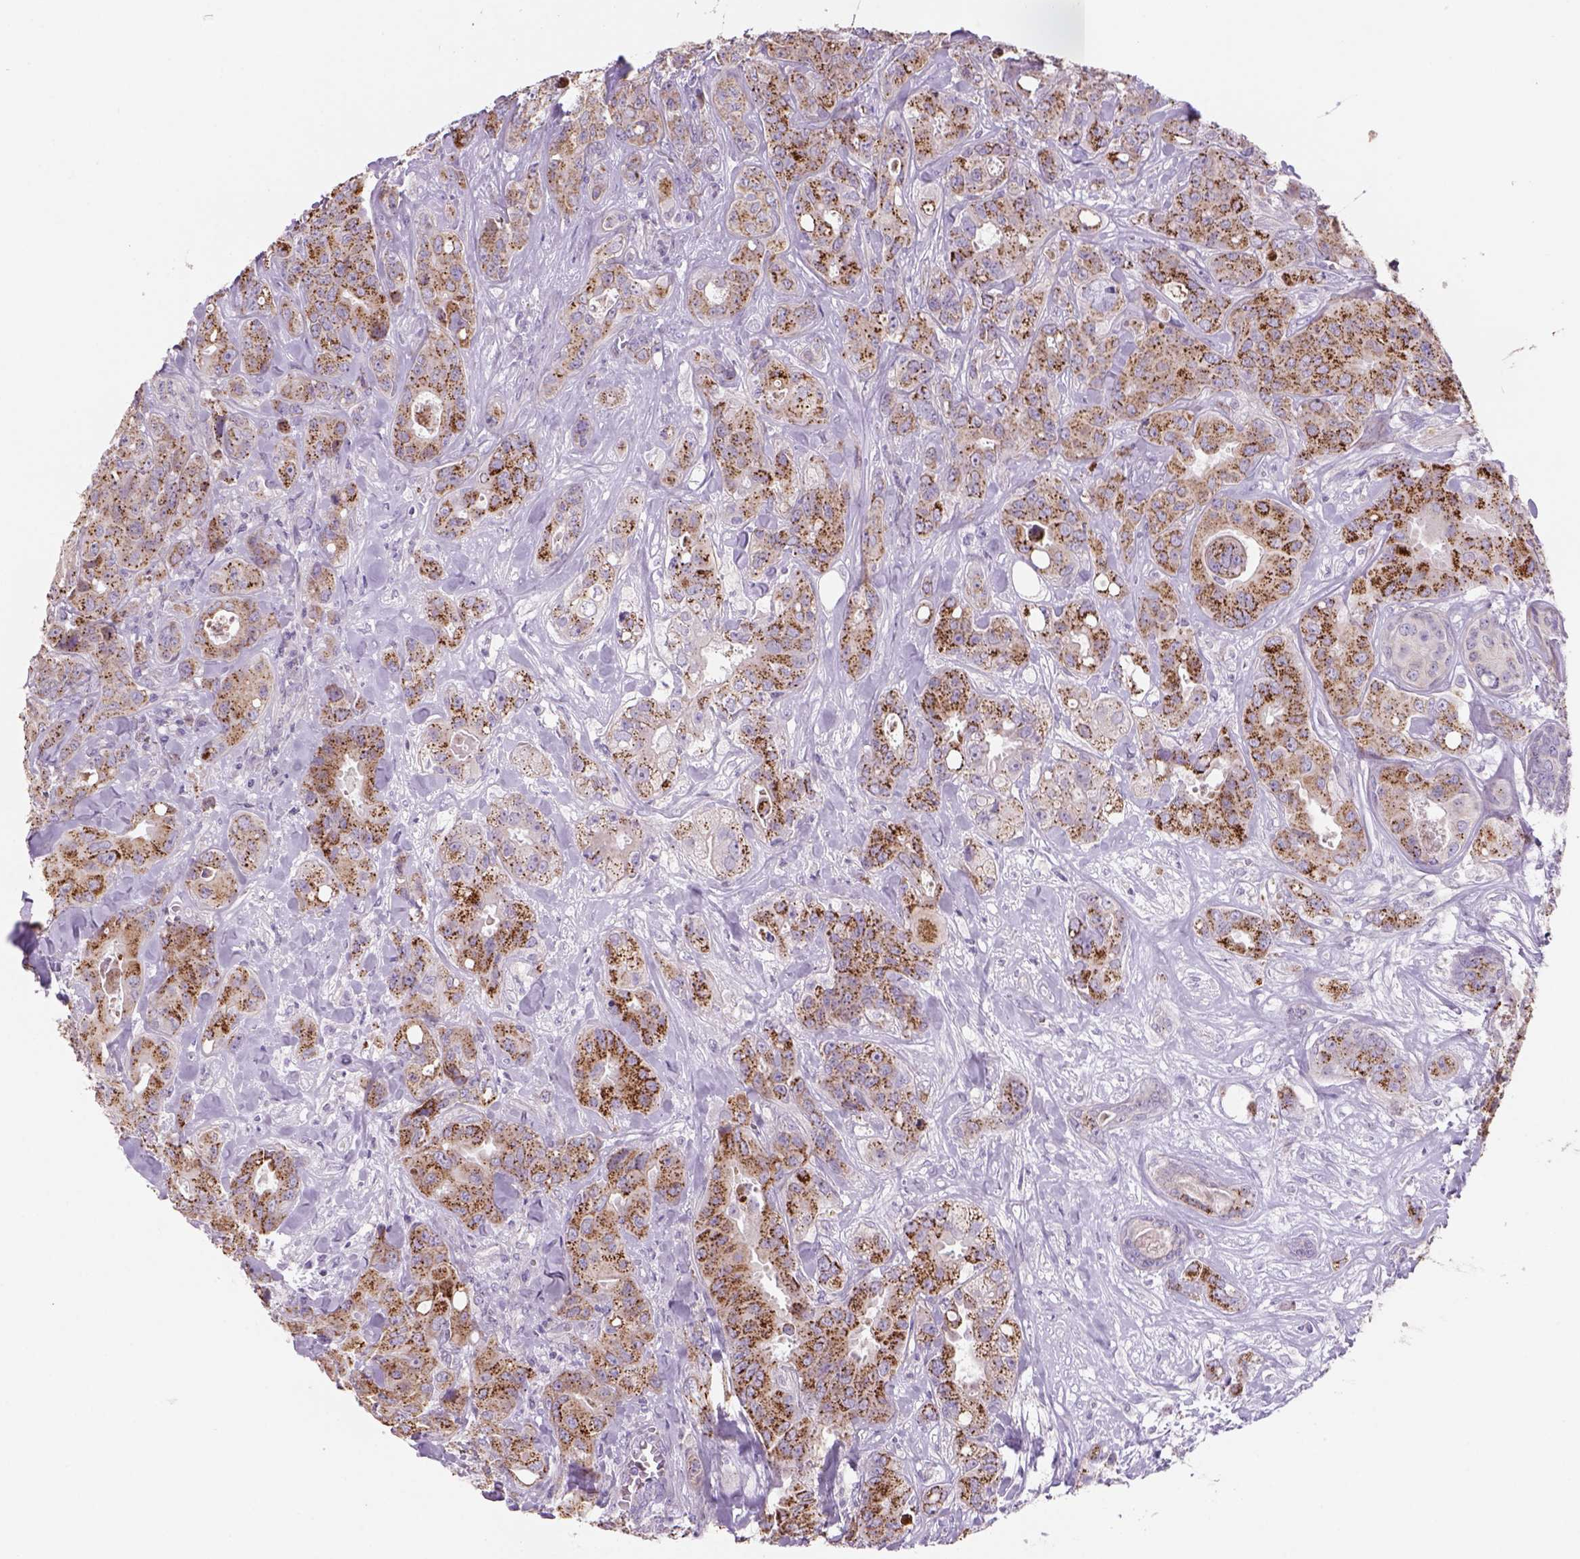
{"staining": {"intensity": "moderate", "quantity": ">75%", "location": "cytoplasmic/membranous"}, "tissue": "breast cancer", "cell_type": "Tumor cells", "image_type": "cancer", "snomed": [{"axis": "morphology", "description": "Duct carcinoma"}, {"axis": "topography", "description": "Breast"}], "caption": "The micrograph shows staining of invasive ductal carcinoma (breast), revealing moderate cytoplasmic/membranous protein expression (brown color) within tumor cells. (DAB IHC, brown staining for protein, blue staining for nuclei).", "gene": "ADGRV1", "patient": {"sex": "female", "age": 43}}